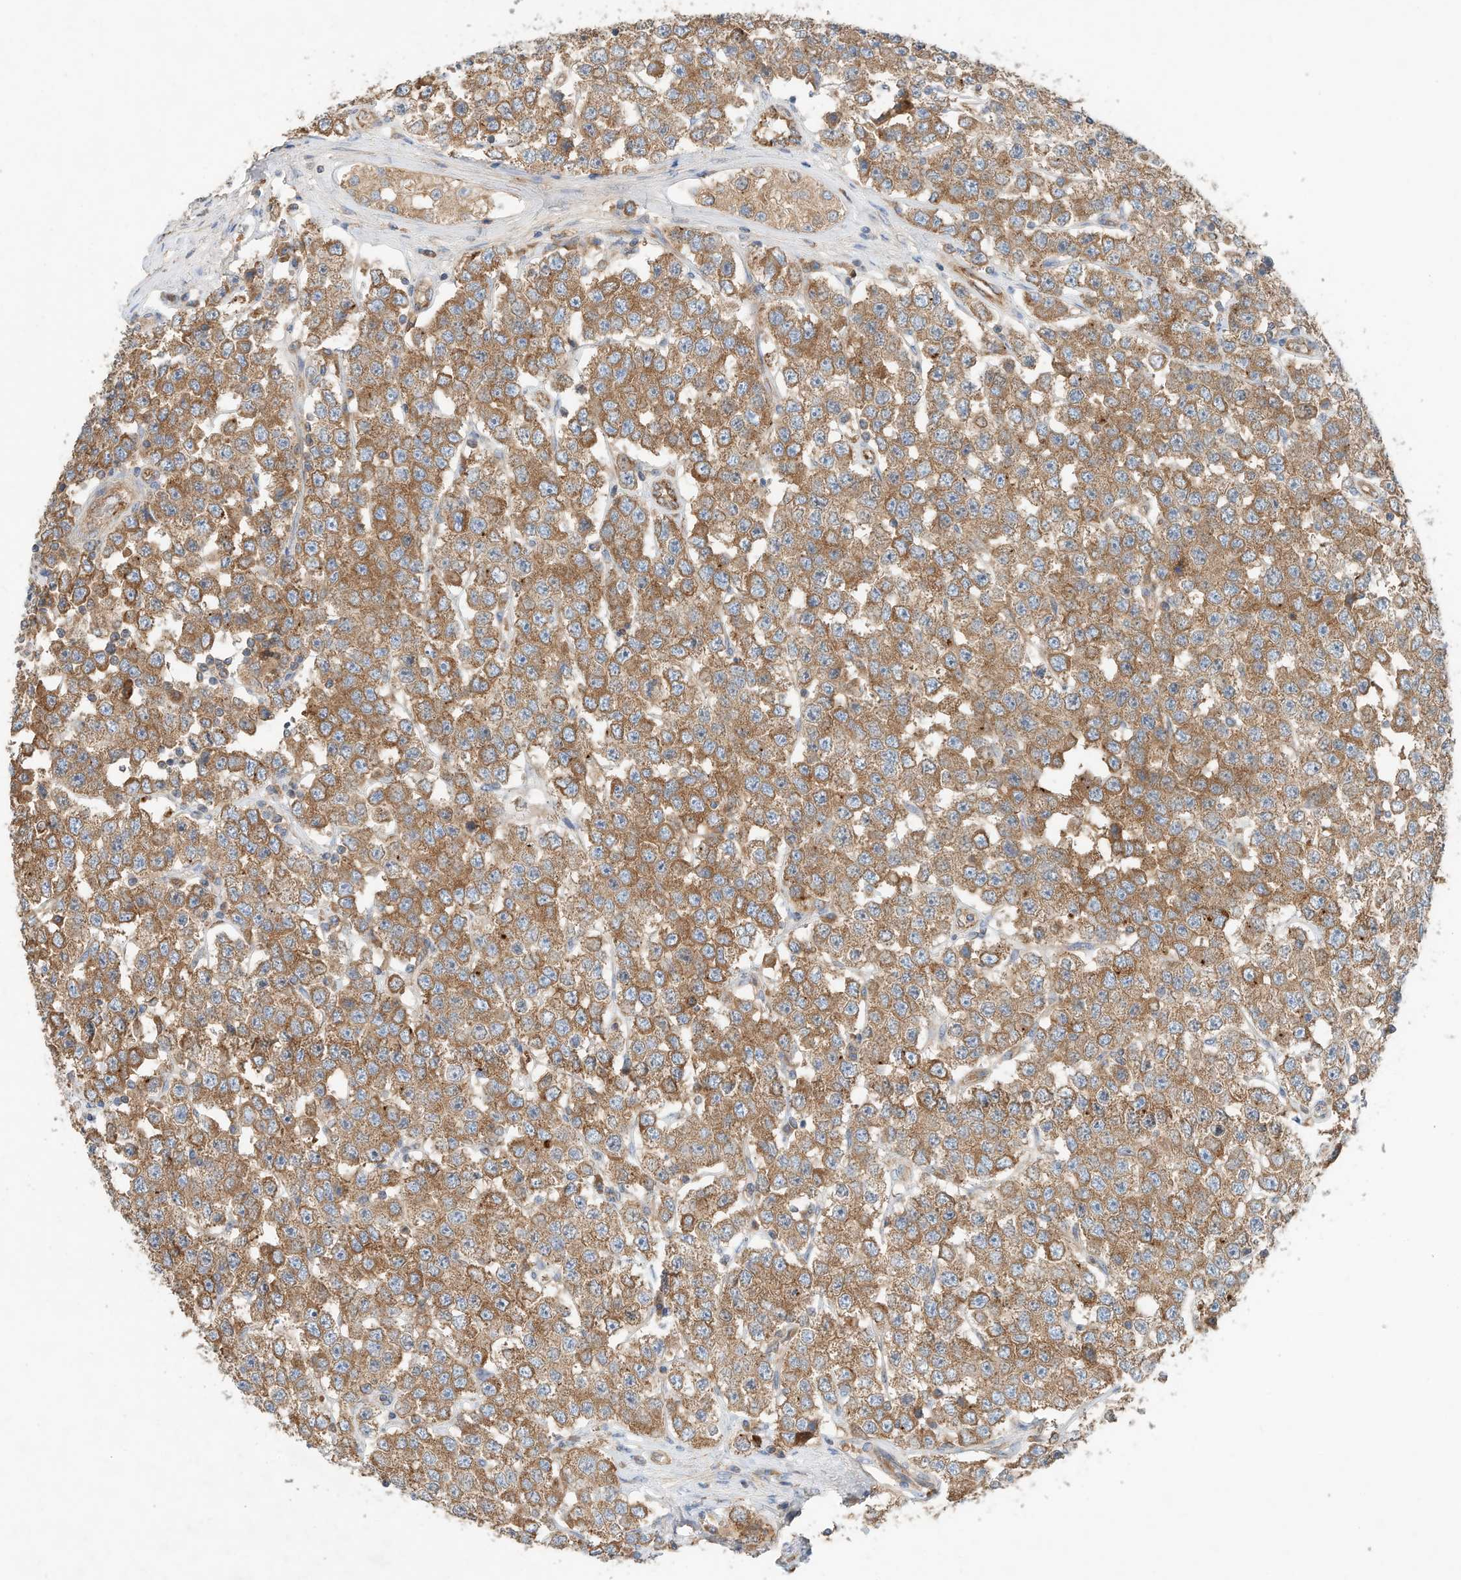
{"staining": {"intensity": "moderate", "quantity": ">75%", "location": "cytoplasmic/membranous"}, "tissue": "testis cancer", "cell_type": "Tumor cells", "image_type": "cancer", "snomed": [{"axis": "morphology", "description": "Seminoma, NOS"}, {"axis": "topography", "description": "Testis"}], "caption": "Immunohistochemistry photomicrograph of neoplastic tissue: testis cancer (seminoma) stained using IHC exhibits medium levels of moderate protein expression localized specifically in the cytoplasmic/membranous of tumor cells, appearing as a cytoplasmic/membranous brown color.", "gene": "CPAMD8", "patient": {"sex": "male", "age": 28}}